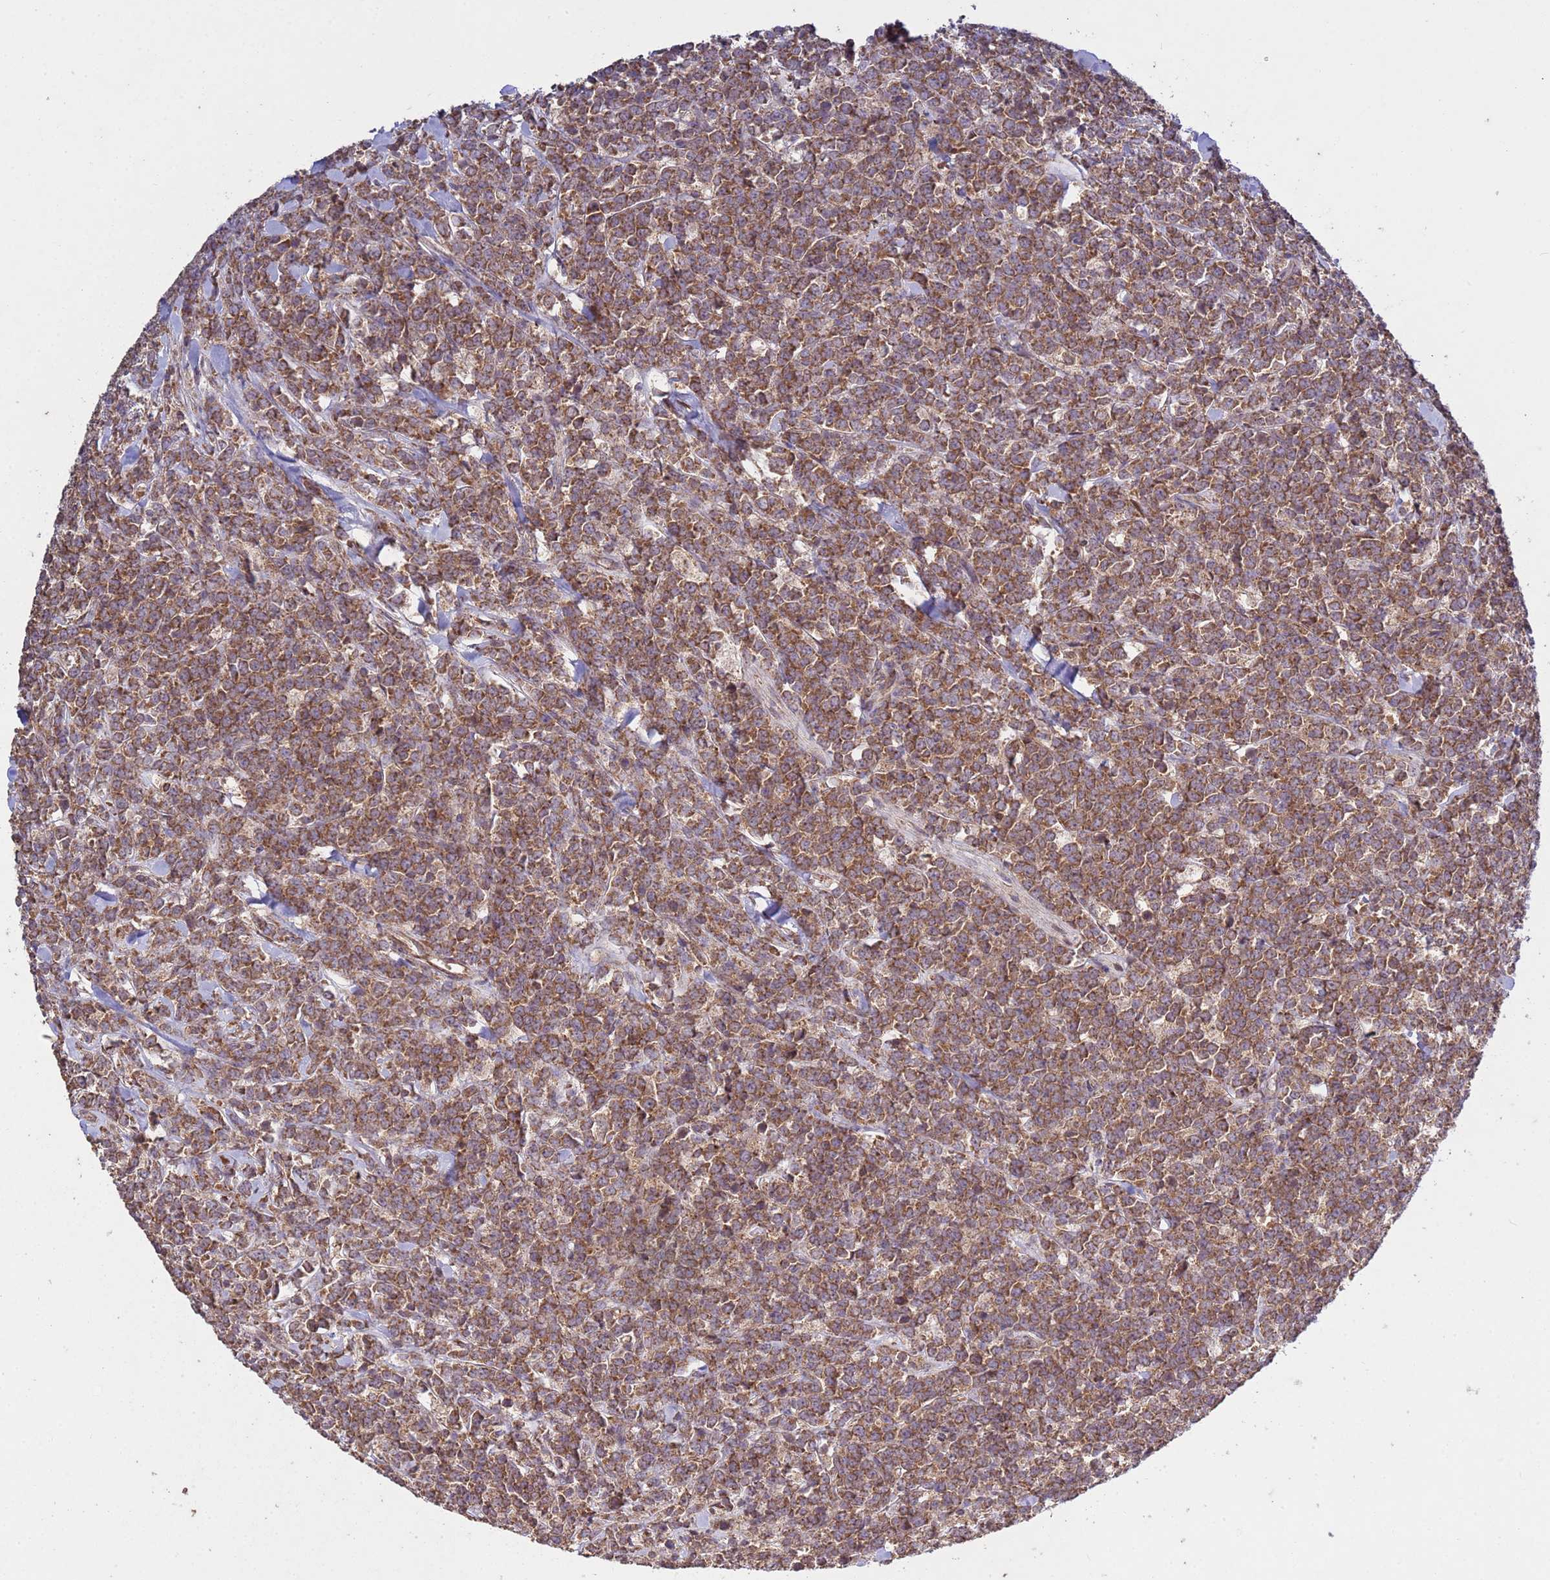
{"staining": {"intensity": "moderate", "quantity": ">75%", "location": "cytoplasmic/membranous"}, "tissue": "lymphoma", "cell_type": "Tumor cells", "image_type": "cancer", "snomed": [{"axis": "morphology", "description": "Malignant lymphoma, non-Hodgkin's type, High grade"}, {"axis": "topography", "description": "Small intestine"}], "caption": "Lymphoma stained for a protein exhibits moderate cytoplasmic/membranous positivity in tumor cells.", "gene": "P2RX7", "patient": {"sex": "male", "age": 8}}